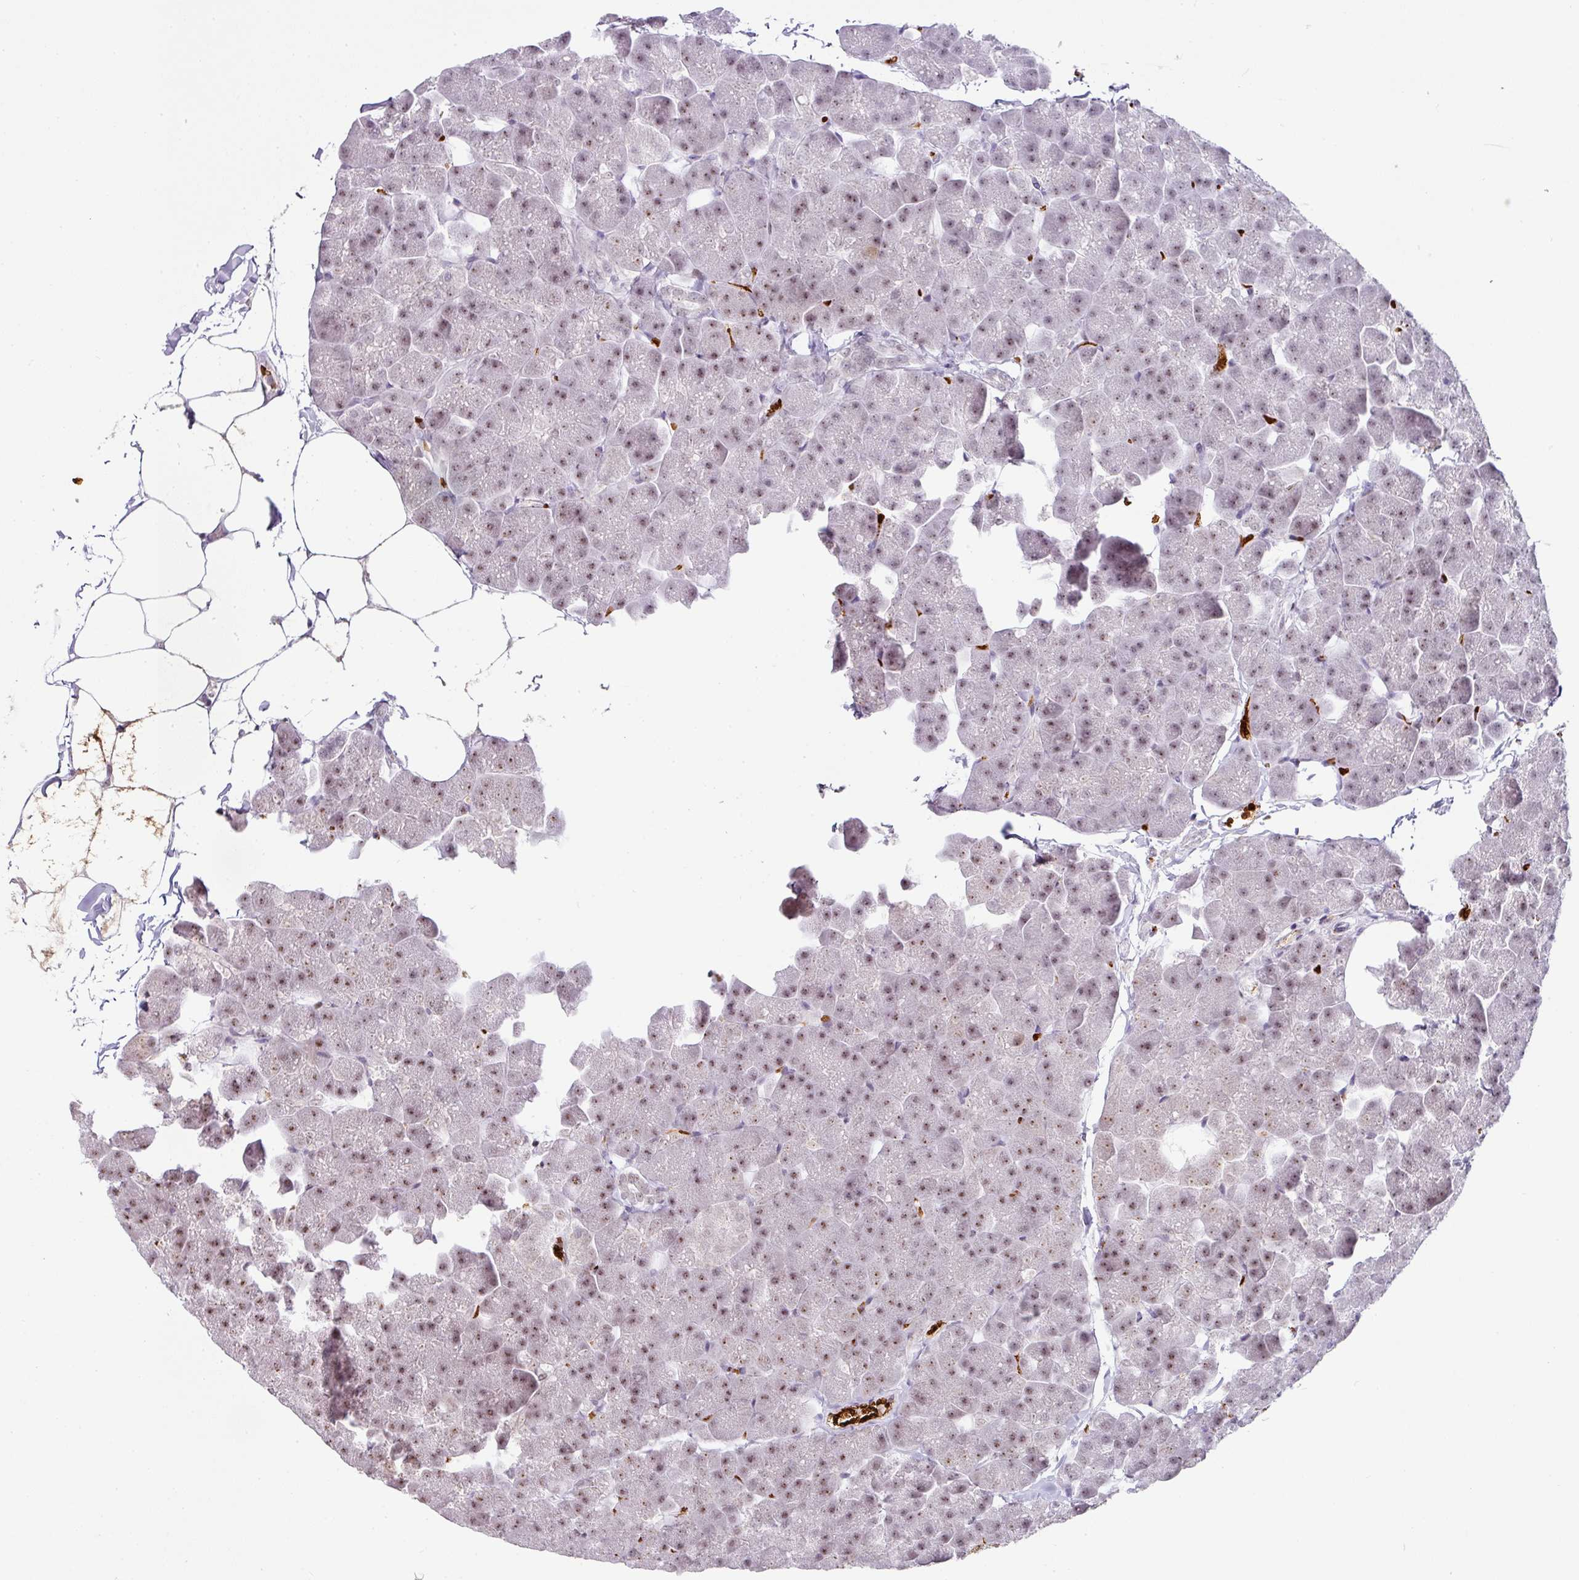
{"staining": {"intensity": "moderate", "quantity": "25%-75%", "location": "nuclear"}, "tissue": "pancreas", "cell_type": "Exocrine glandular cells", "image_type": "normal", "snomed": [{"axis": "morphology", "description": "Normal tissue, NOS"}, {"axis": "topography", "description": "Pancreas"}], "caption": "Protein staining of normal pancreas displays moderate nuclear positivity in approximately 25%-75% of exocrine glandular cells.", "gene": "NEIL1", "patient": {"sex": "male", "age": 35}}